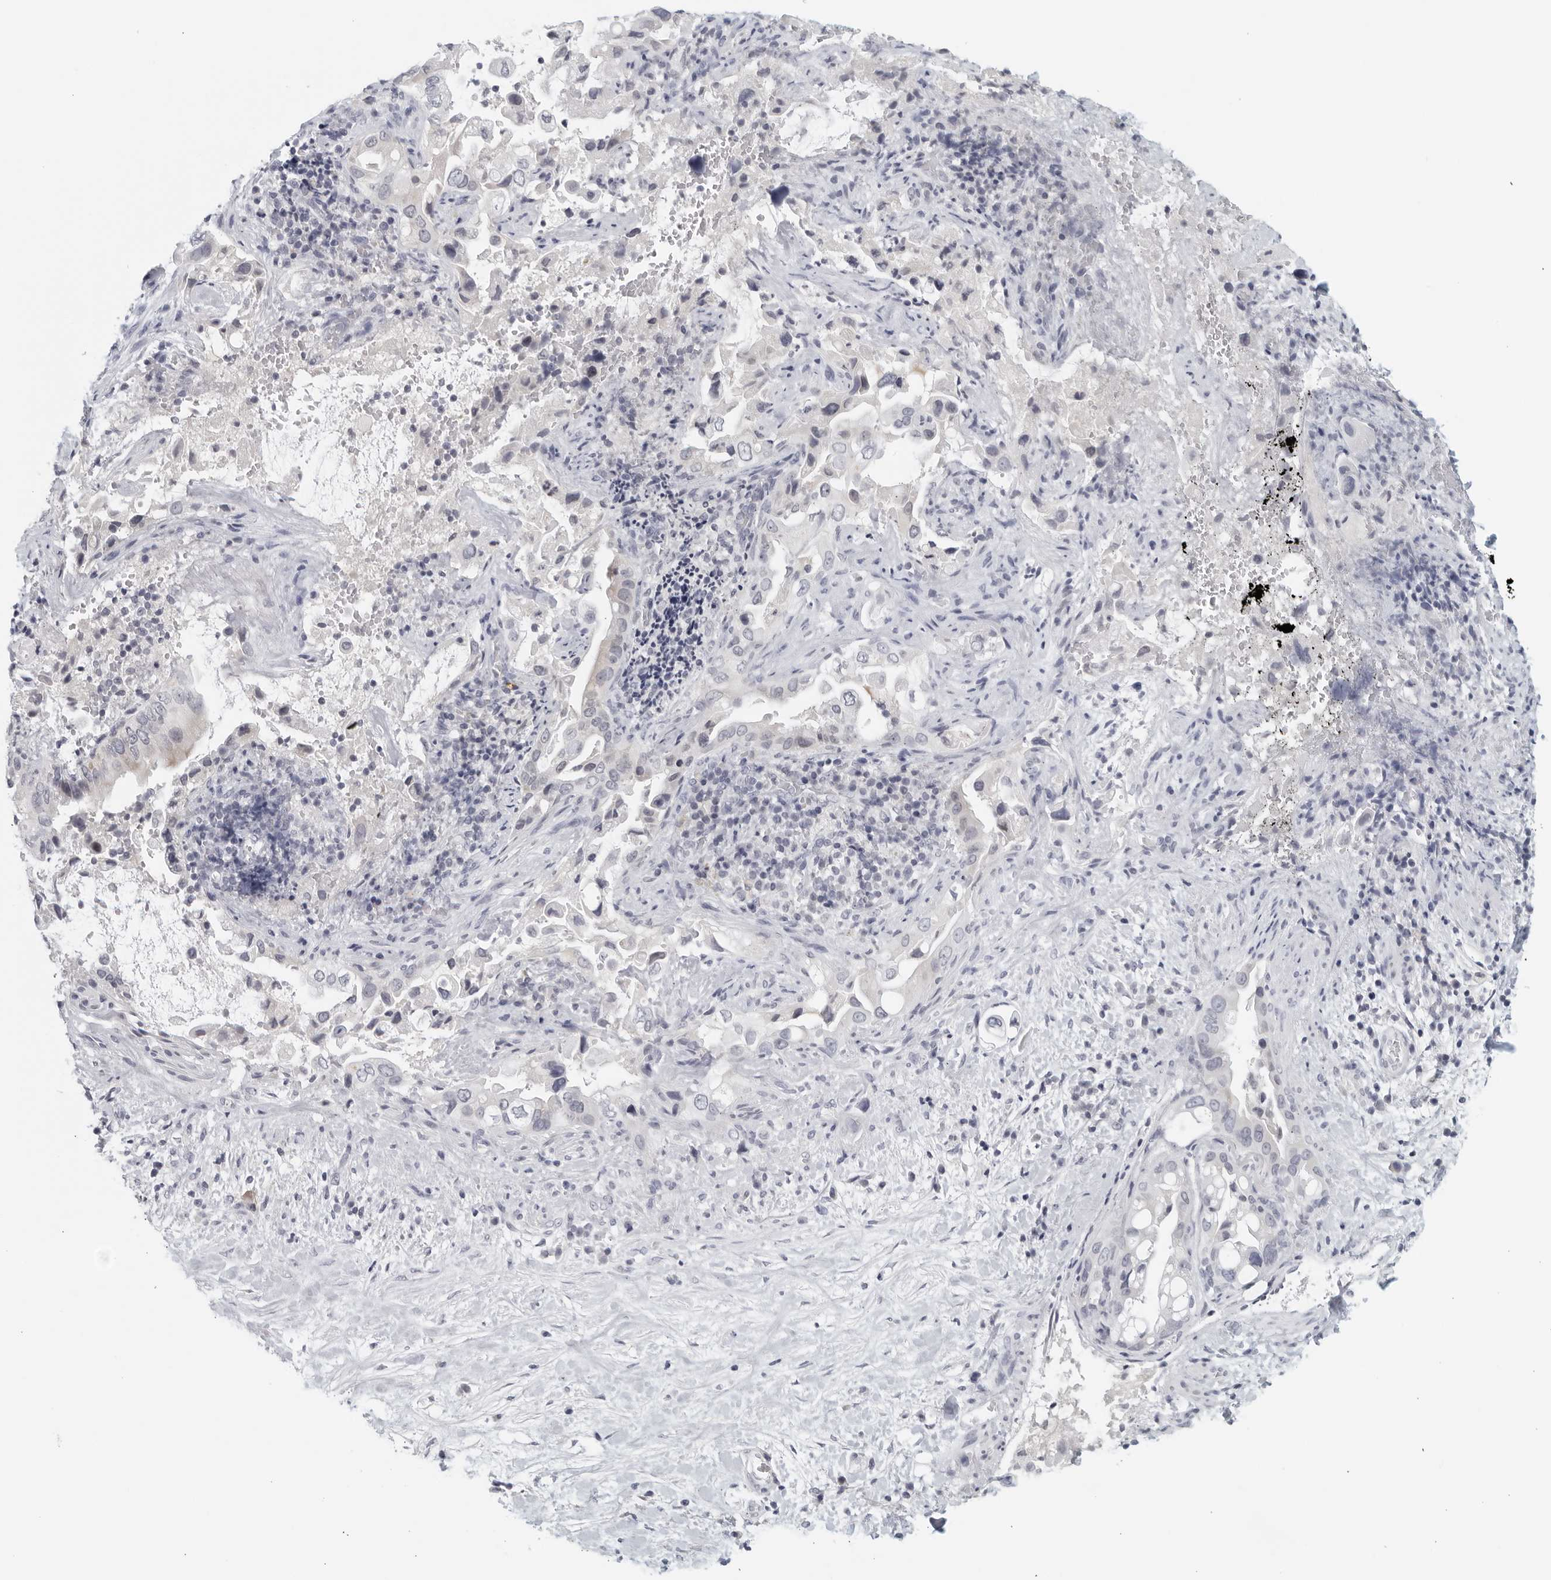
{"staining": {"intensity": "negative", "quantity": "none", "location": "none"}, "tissue": "pancreatic cancer", "cell_type": "Tumor cells", "image_type": "cancer", "snomed": [{"axis": "morphology", "description": "Inflammation, NOS"}, {"axis": "morphology", "description": "Adenocarcinoma, NOS"}, {"axis": "topography", "description": "Pancreas"}], "caption": "DAB (3,3'-diaminobenzidine) immunohistochemical staining of human pancreatic adenocarcinoma reveals no significant staining in tumor cells.", "gene": "MATN1", "patient": {"sex": "female", "age": 56}}